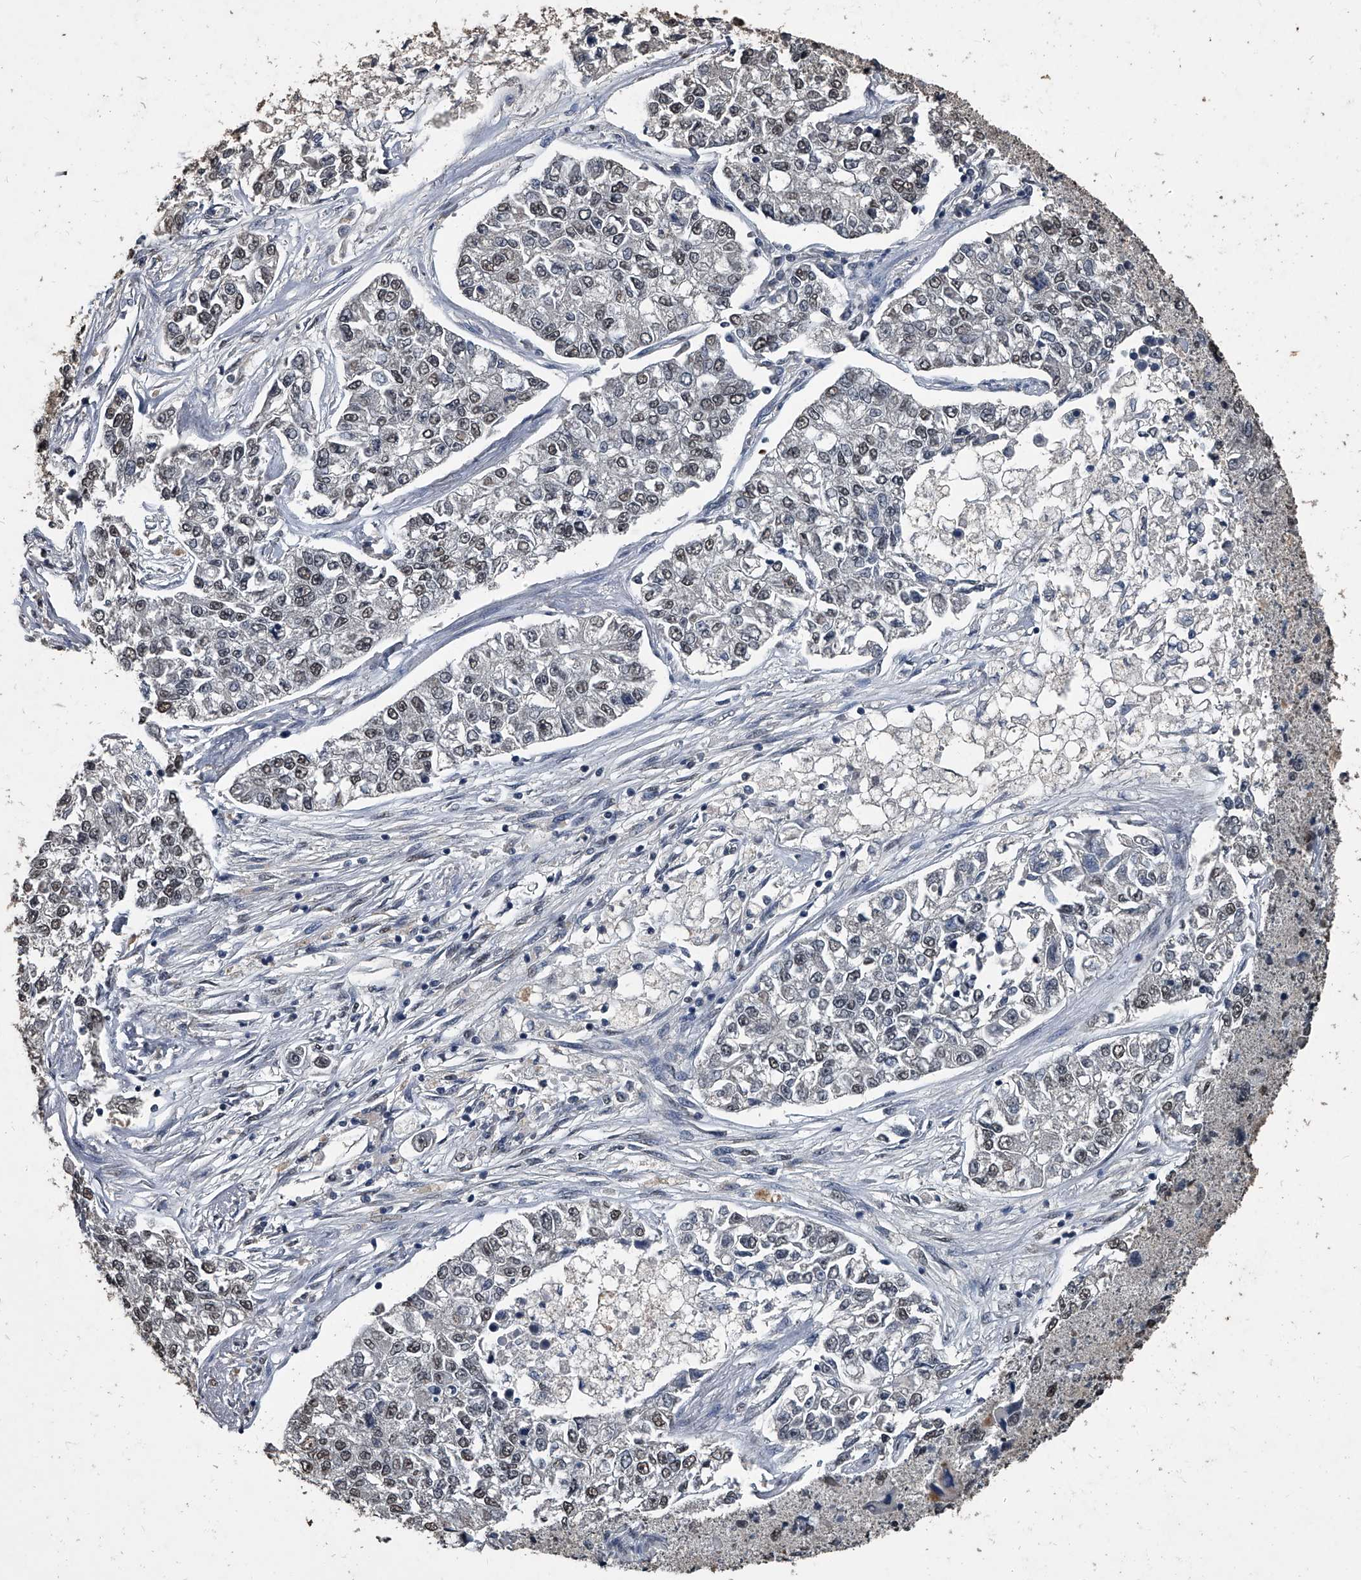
{"staining": {"intensity": "weak", "quantity": "<25%", "location": "nuclear"}, "tissue": "lung cancer", "cell_type": "Tumor cells", "image_type": "cancer", "snomed": [{"axis": "morphology", "description": "Adenocarcinoma, NOS"}, {"axis": "topography", "description": "Lung"}], "caption": "The immunohistochemistry (IHC) histopathology image has no significant staining in tumor cells of lung cancer (adenocarcinoma) tissue.", "gene": "MATR3", "patient": {"sex": "male", "age": 49}}